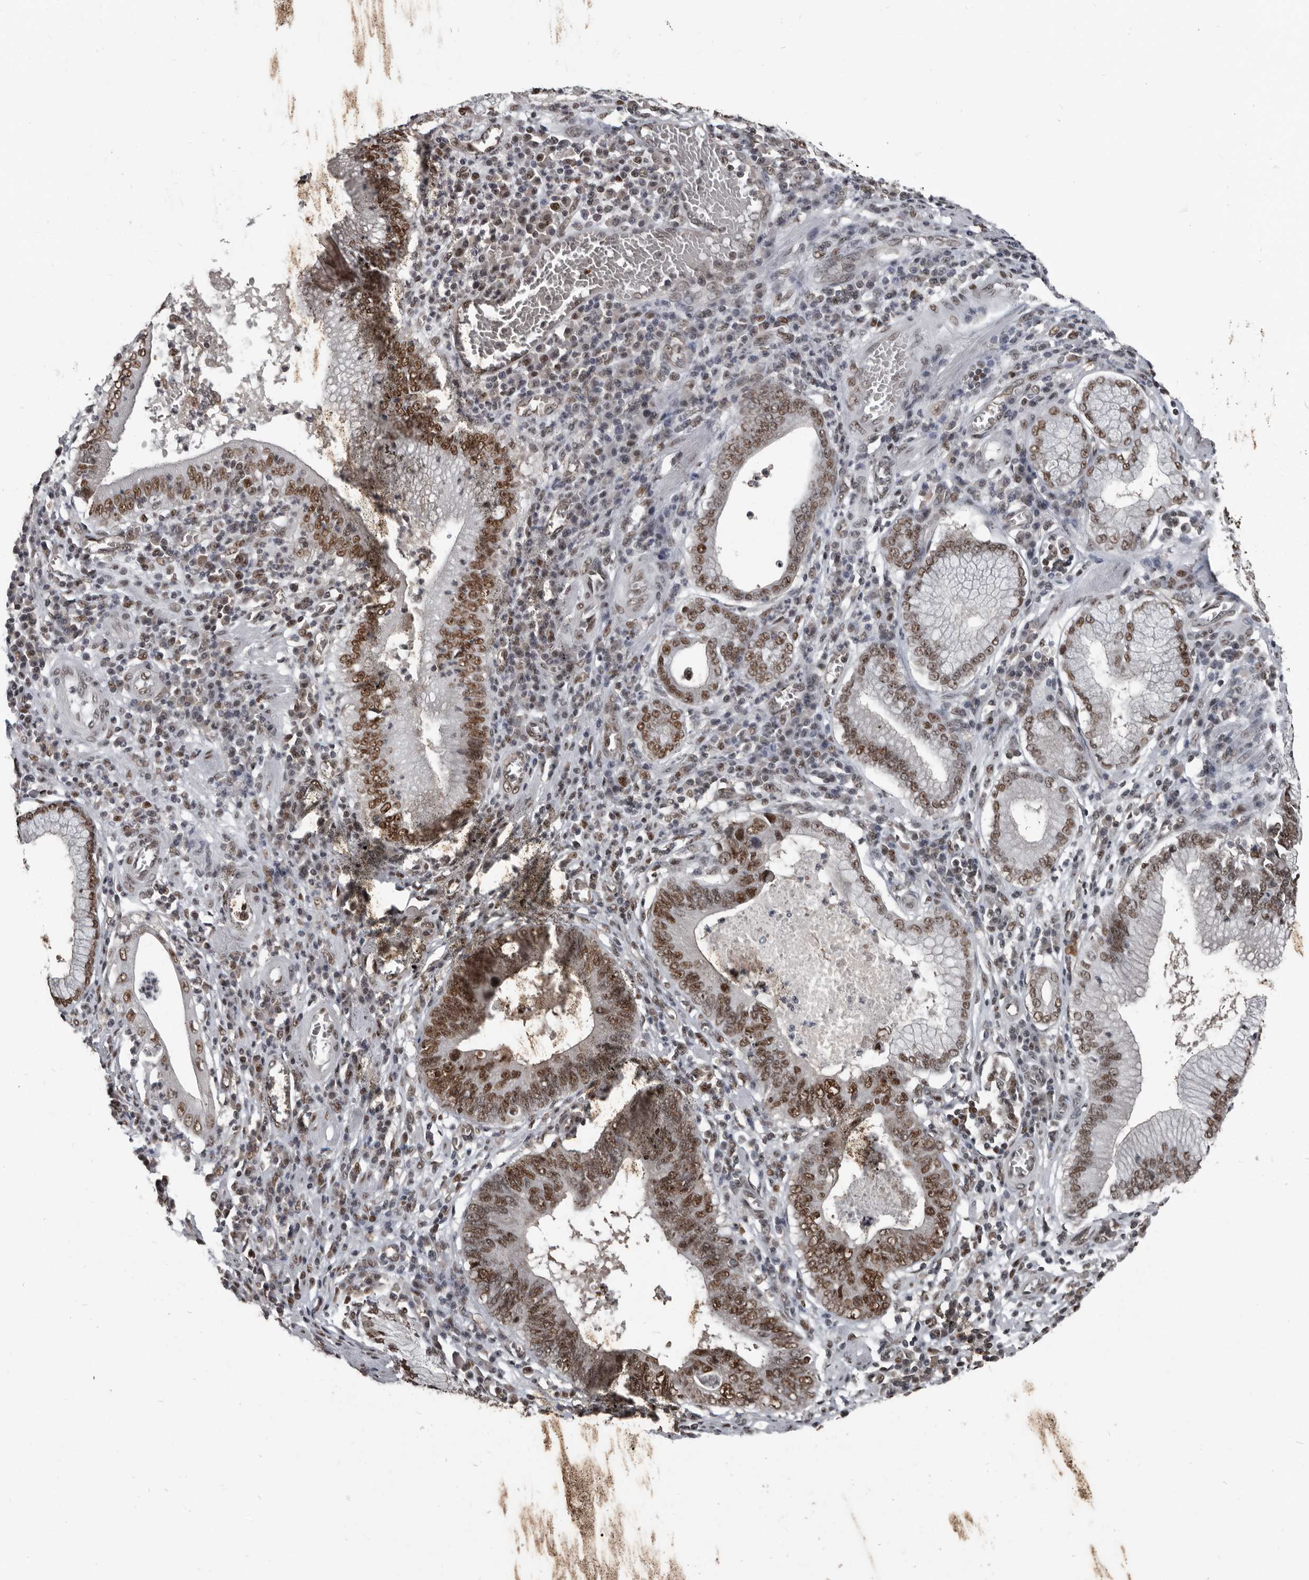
{"staining": {"intensity": "moderate", "quantity": ">75%", "location": "nuclear"}, "tissue": "stomach cancer", "cell_type": "Tumor cells", "image_type": "cancer", "snomed": [{"axis": "morphology", "description": "Adenocarcinoma, NOS"}, {"axis": "topography", "description": "Stomach"}], "caption": "Tumor cells reveal medium levels of moderate nuclear staining in approximately >75% of cells in adenocarcinoma (stomach).", "gene": "CHD1L", "patient": {"sex": "male", "age": 59}}